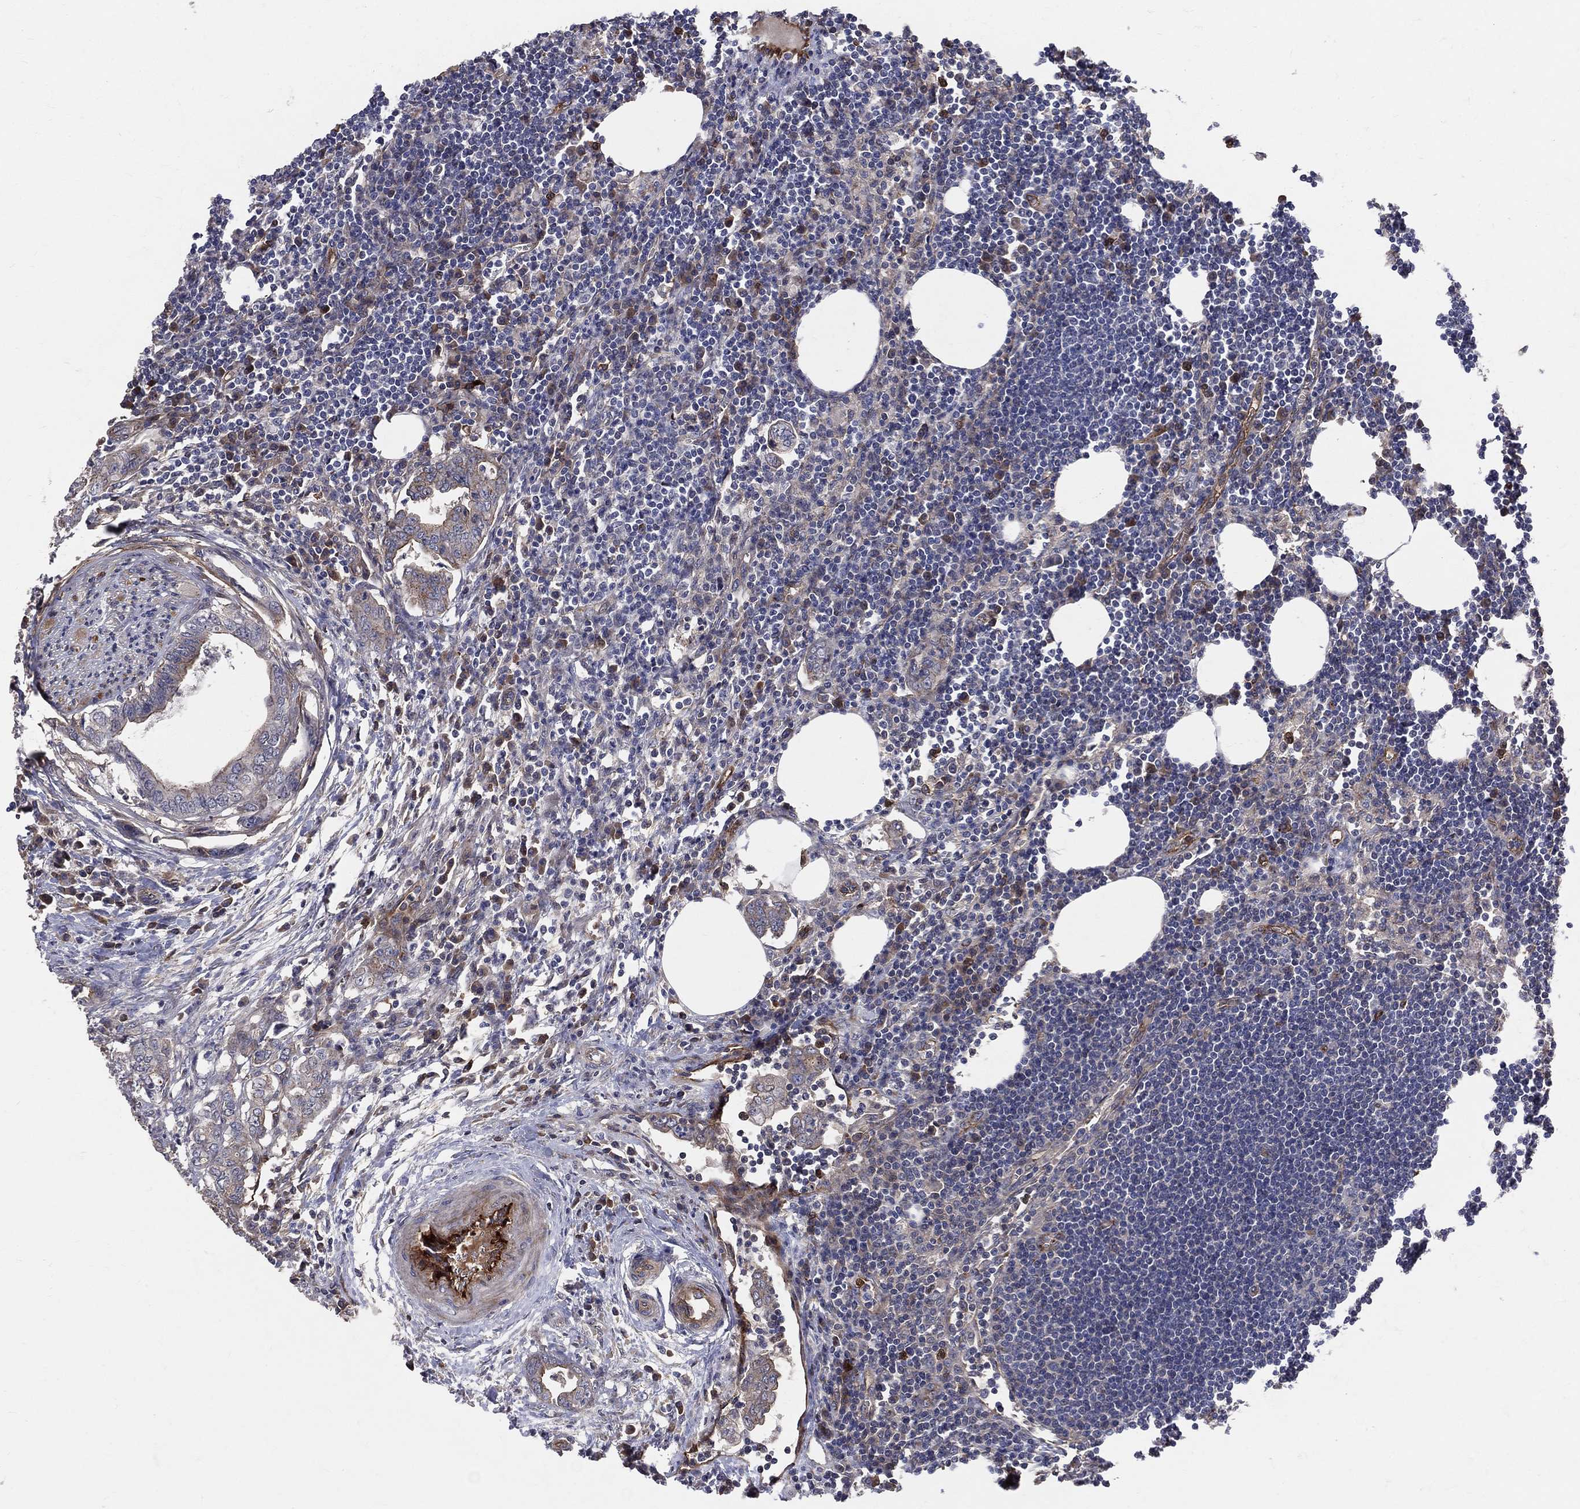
{"staining": {"intensity": "moderate", "quantity": "<25%", "location": "cytoplasmic/membranous"}, "tissue": "lymph node", "cell_type": "Germinal center cells", "image_type": "normal", "snomed": [{"axis": "morphology", "description": "Normal tissue, NOS"}, {"axis": "topography", "description": "Lymph node"}], "caption": "IHC photomicrograph of normal human lymph node stained for a protein (brown), which reveals low levels of moderate cytoplasmic/membranous staining in about <25% of germinal center cells.", "gene": "ENTPD1", "patient": {"sex": "female", "age": 67}}